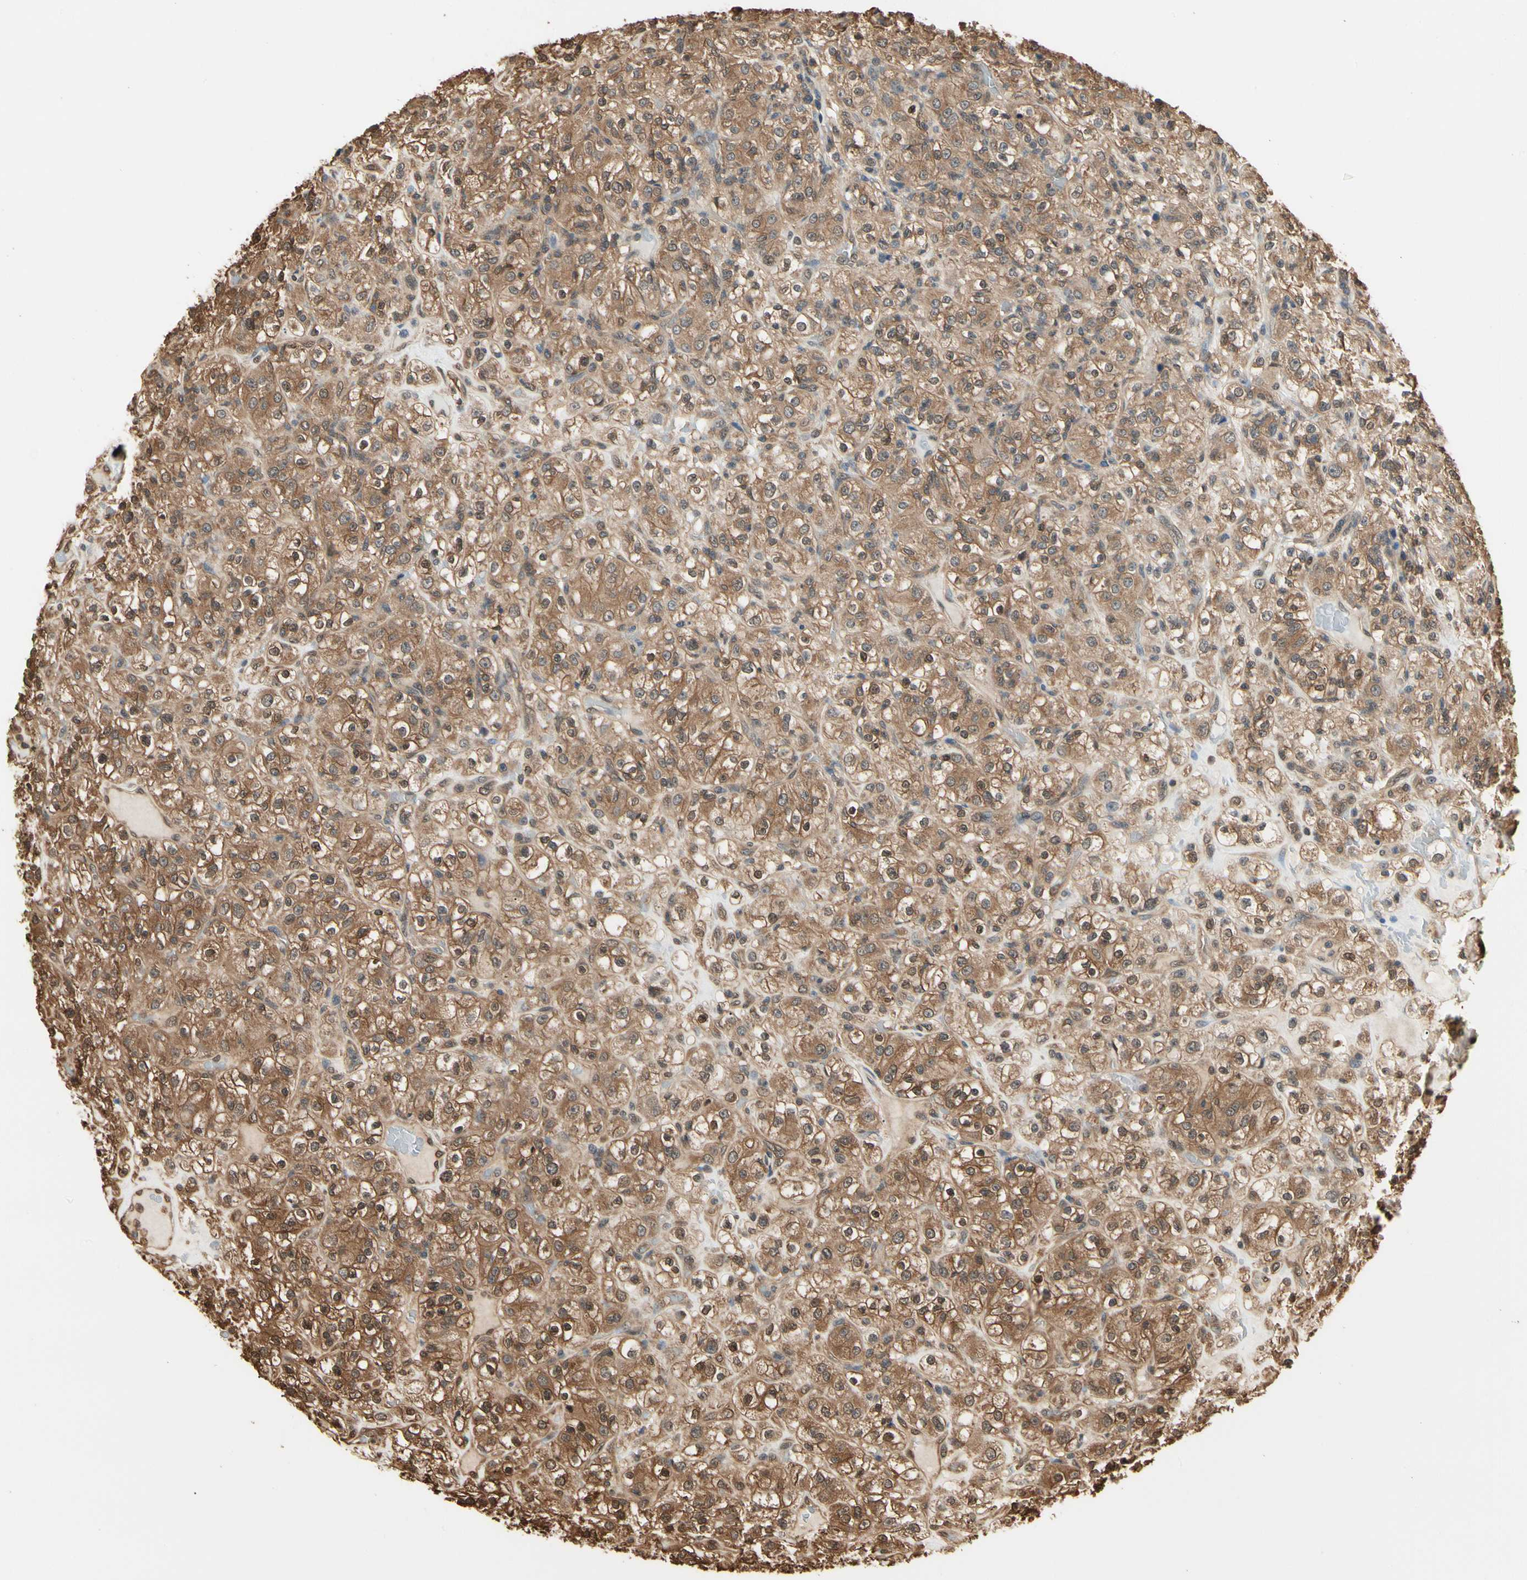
{"staining": {"intensity": "moderate", "quantity": ">75%", "location": "cytoplasmic/membranous"}, "tissue": "renal cancer", "cell_type": "Tumor cells", "image_type": "cancer", "snomed": [{"axis": "morphology", "description": "Normal tissue, NOS"}, {"axis": "morphology", "description": "Adenocarcinoma, NOS"}, {"axis": "topography", "description": "Kidney"}], "caption": "Approximately >75% of tumor cells in renal cancer exhibit moderate cytoplasmic/membranous protein positivity as visualized by brown immunohistochemical staining.", "gene": "YWHAE", "patient": {"sex": "female", "age": 72}}